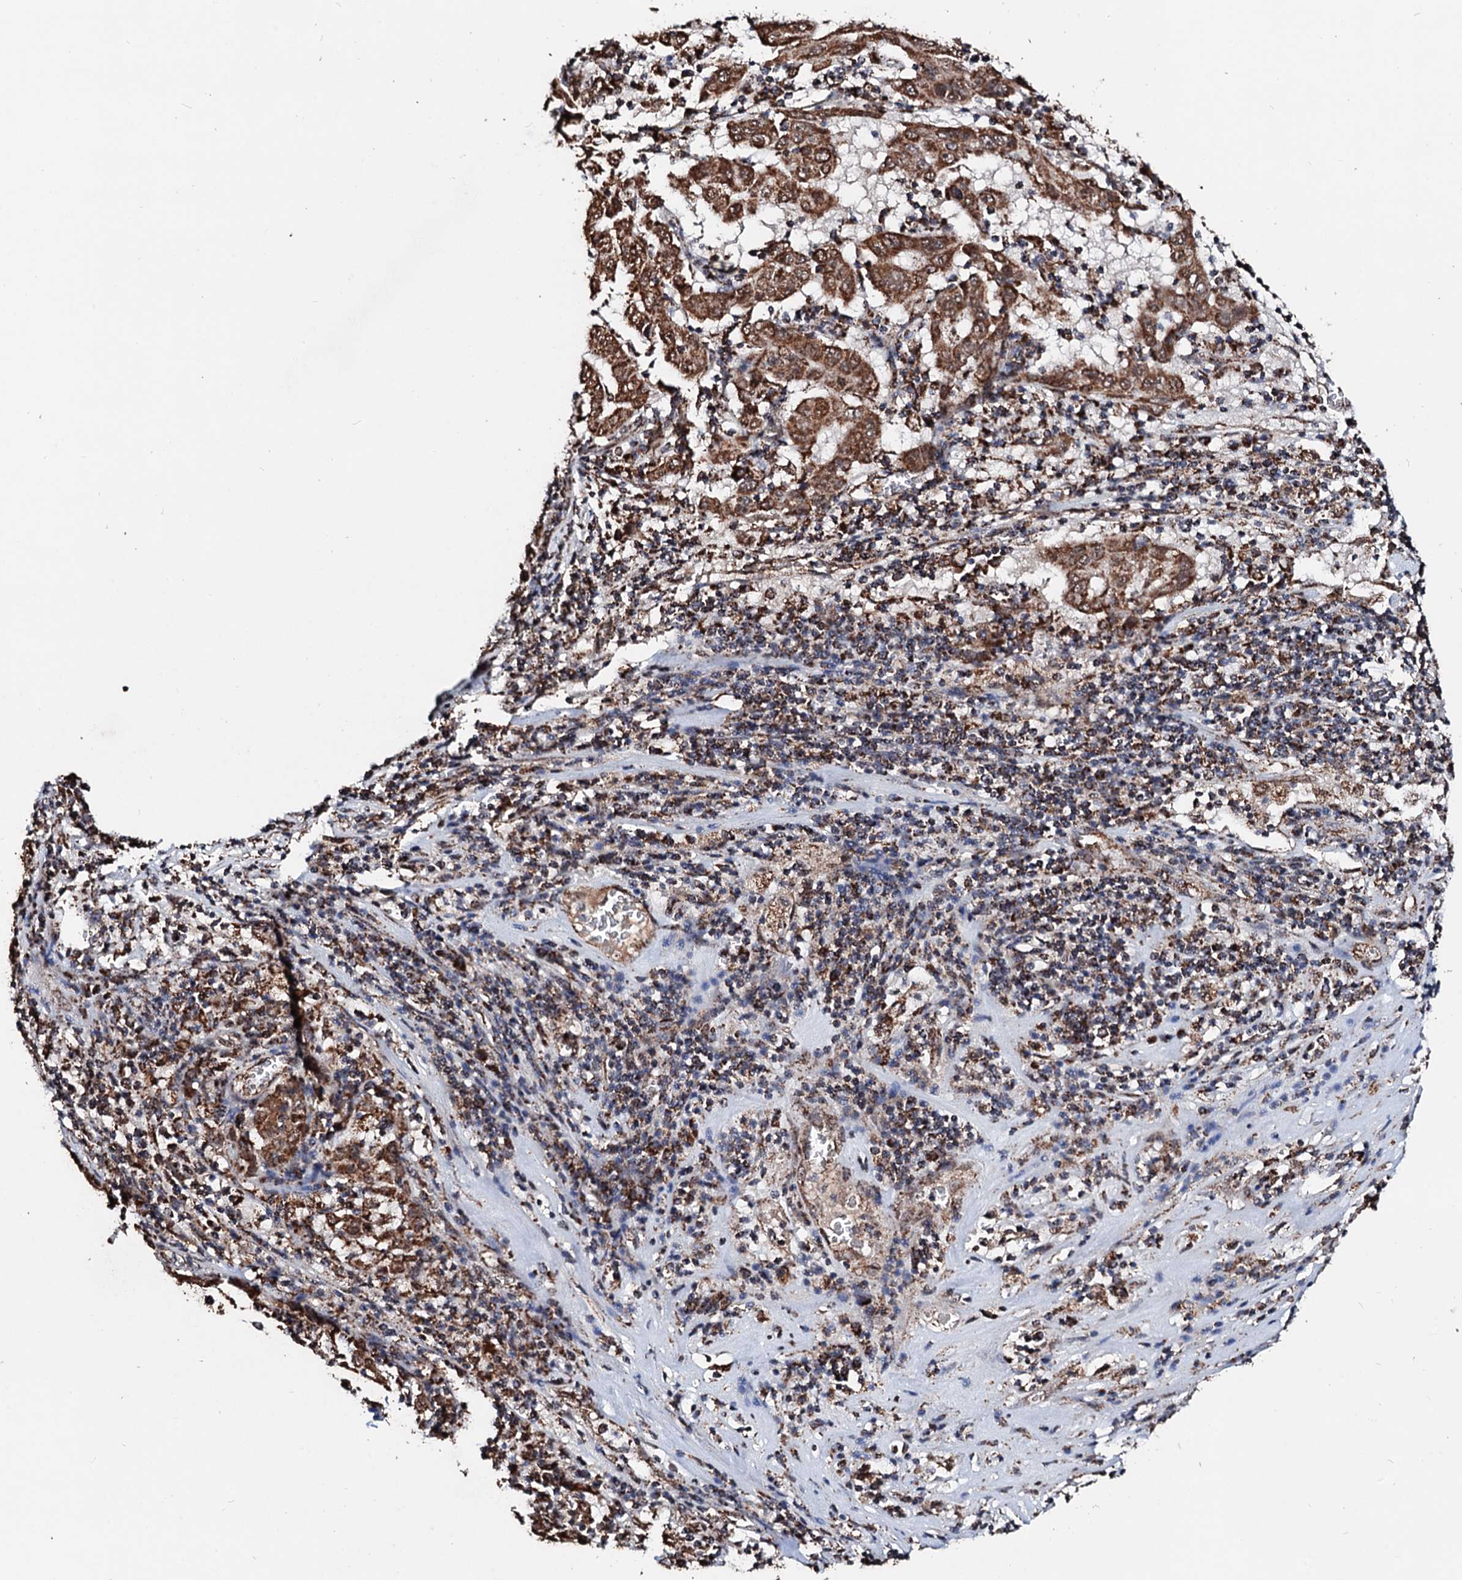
{"staining": {"intensity": "strong", "quantity": ">75%", "location": "cytoplasmic/membranous,nuclear"}, "tissue": "pancreatic cancer", "cell_type": "Tumor cells", "image_type": "cancer", "snomed": [{"axis": "morphology", "description": "Adenocarcinoma, NOS"}, {"axis": "topography", "description": "Pancreas"}], "caption": "Immunohistochemistry photomicrograph of human pancreatic cancer (adenocarcinoma) stained for a protein (brown), which shows high levels of strong cytoplasmic/membranous and nuclear staining in about >75% of tumor cells.", "gene": "SECISBP2L", "patient": {"sex": "male", "age": 63}}